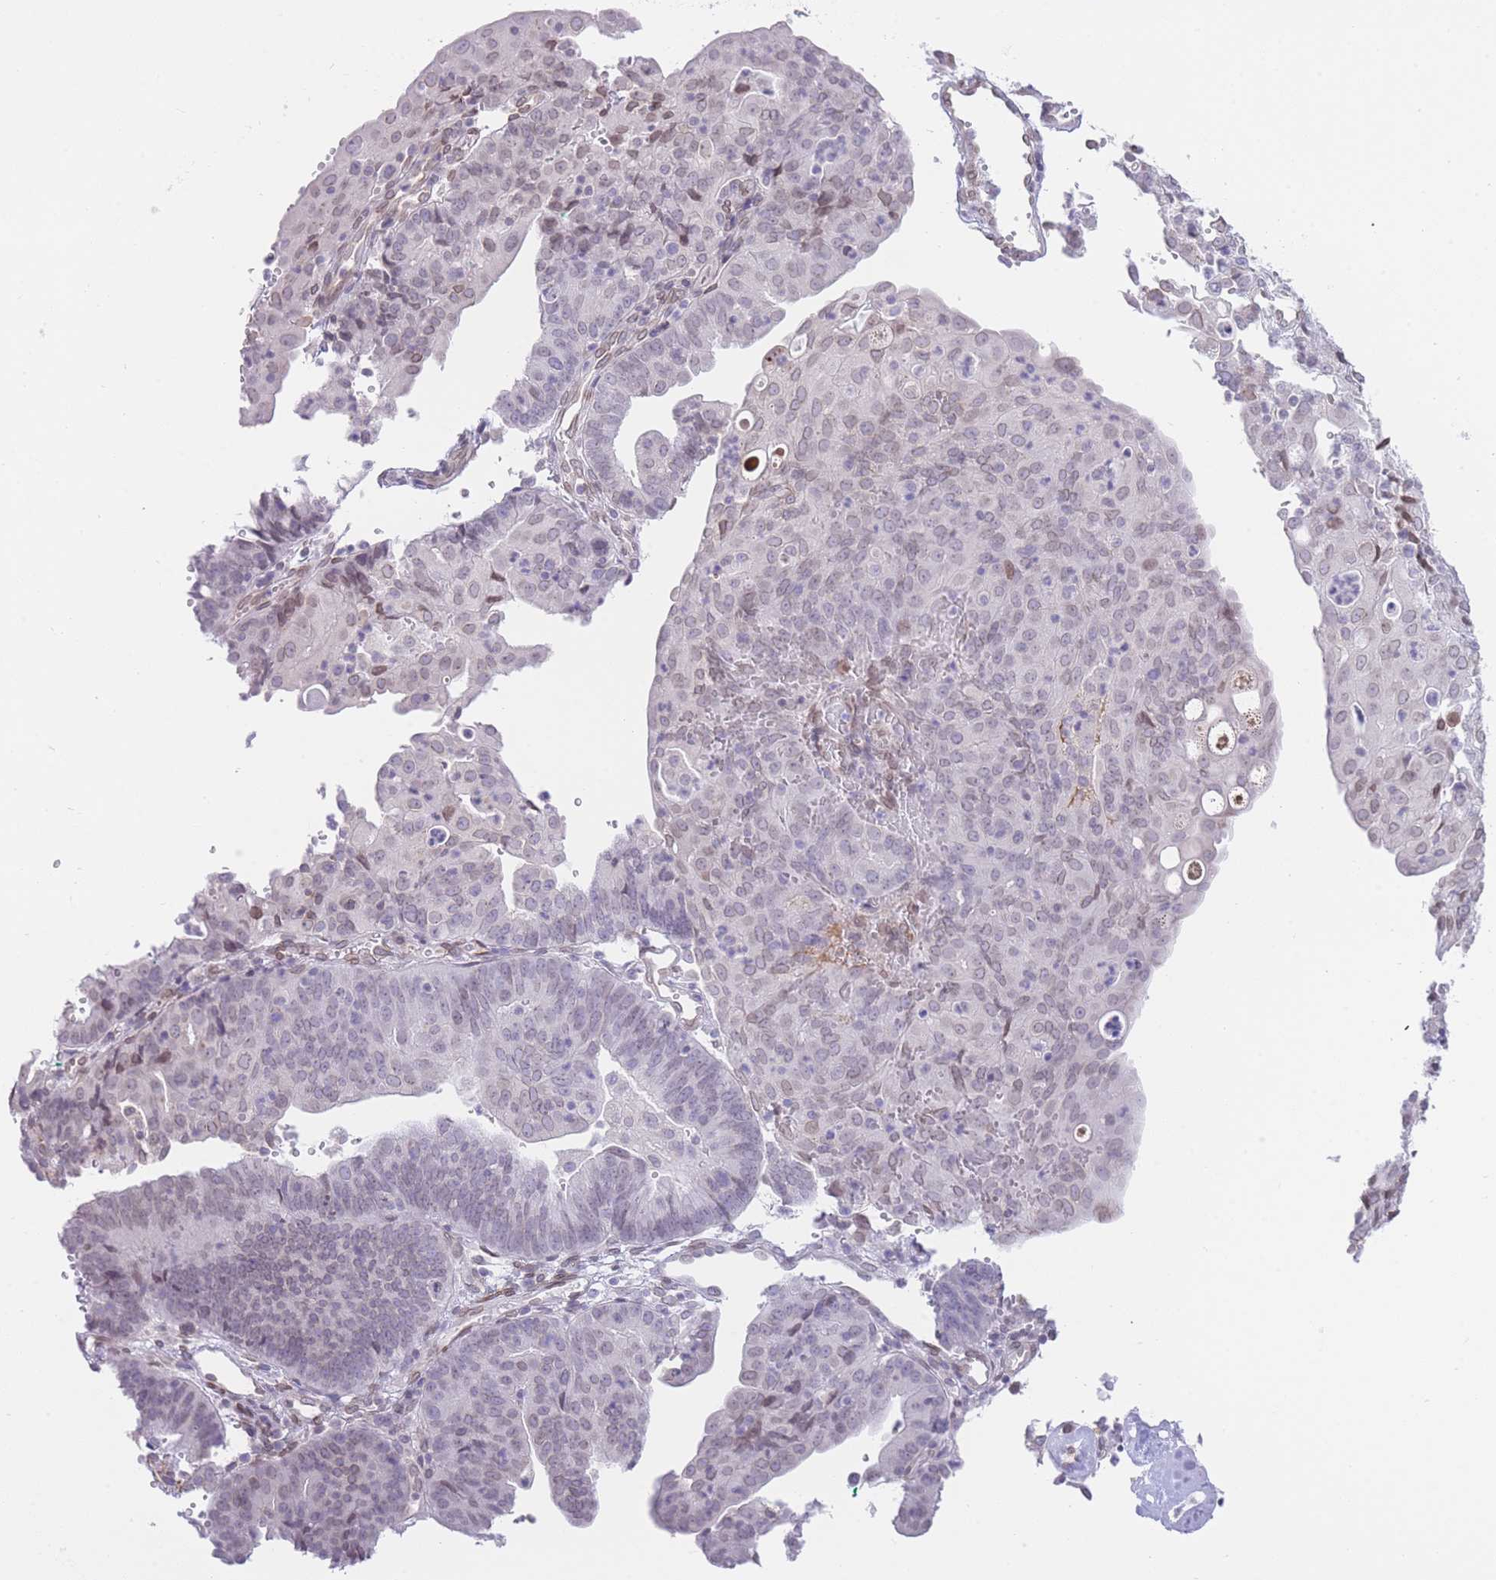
{"staining": {"intensity": "weak", "quantity": "25%-75%", "location": "nuclear"}, "tissue": "endometrial cancer", "cell_type": "Tumor cells", "image_type": "cancer", "snomed": [{"axis": "morphology", "description": "Adenocarcinoma, NOS"}, {"axis": "topography", "description": "Endometrium"}], "caption": "Endometrial cancer stained for a protein (brown) exhibits weak nuclear positive positivity in about 25%-75% of tumor cells.", "gene": "OR10AD1", "patient": {"sex": "female", "age": 56}}